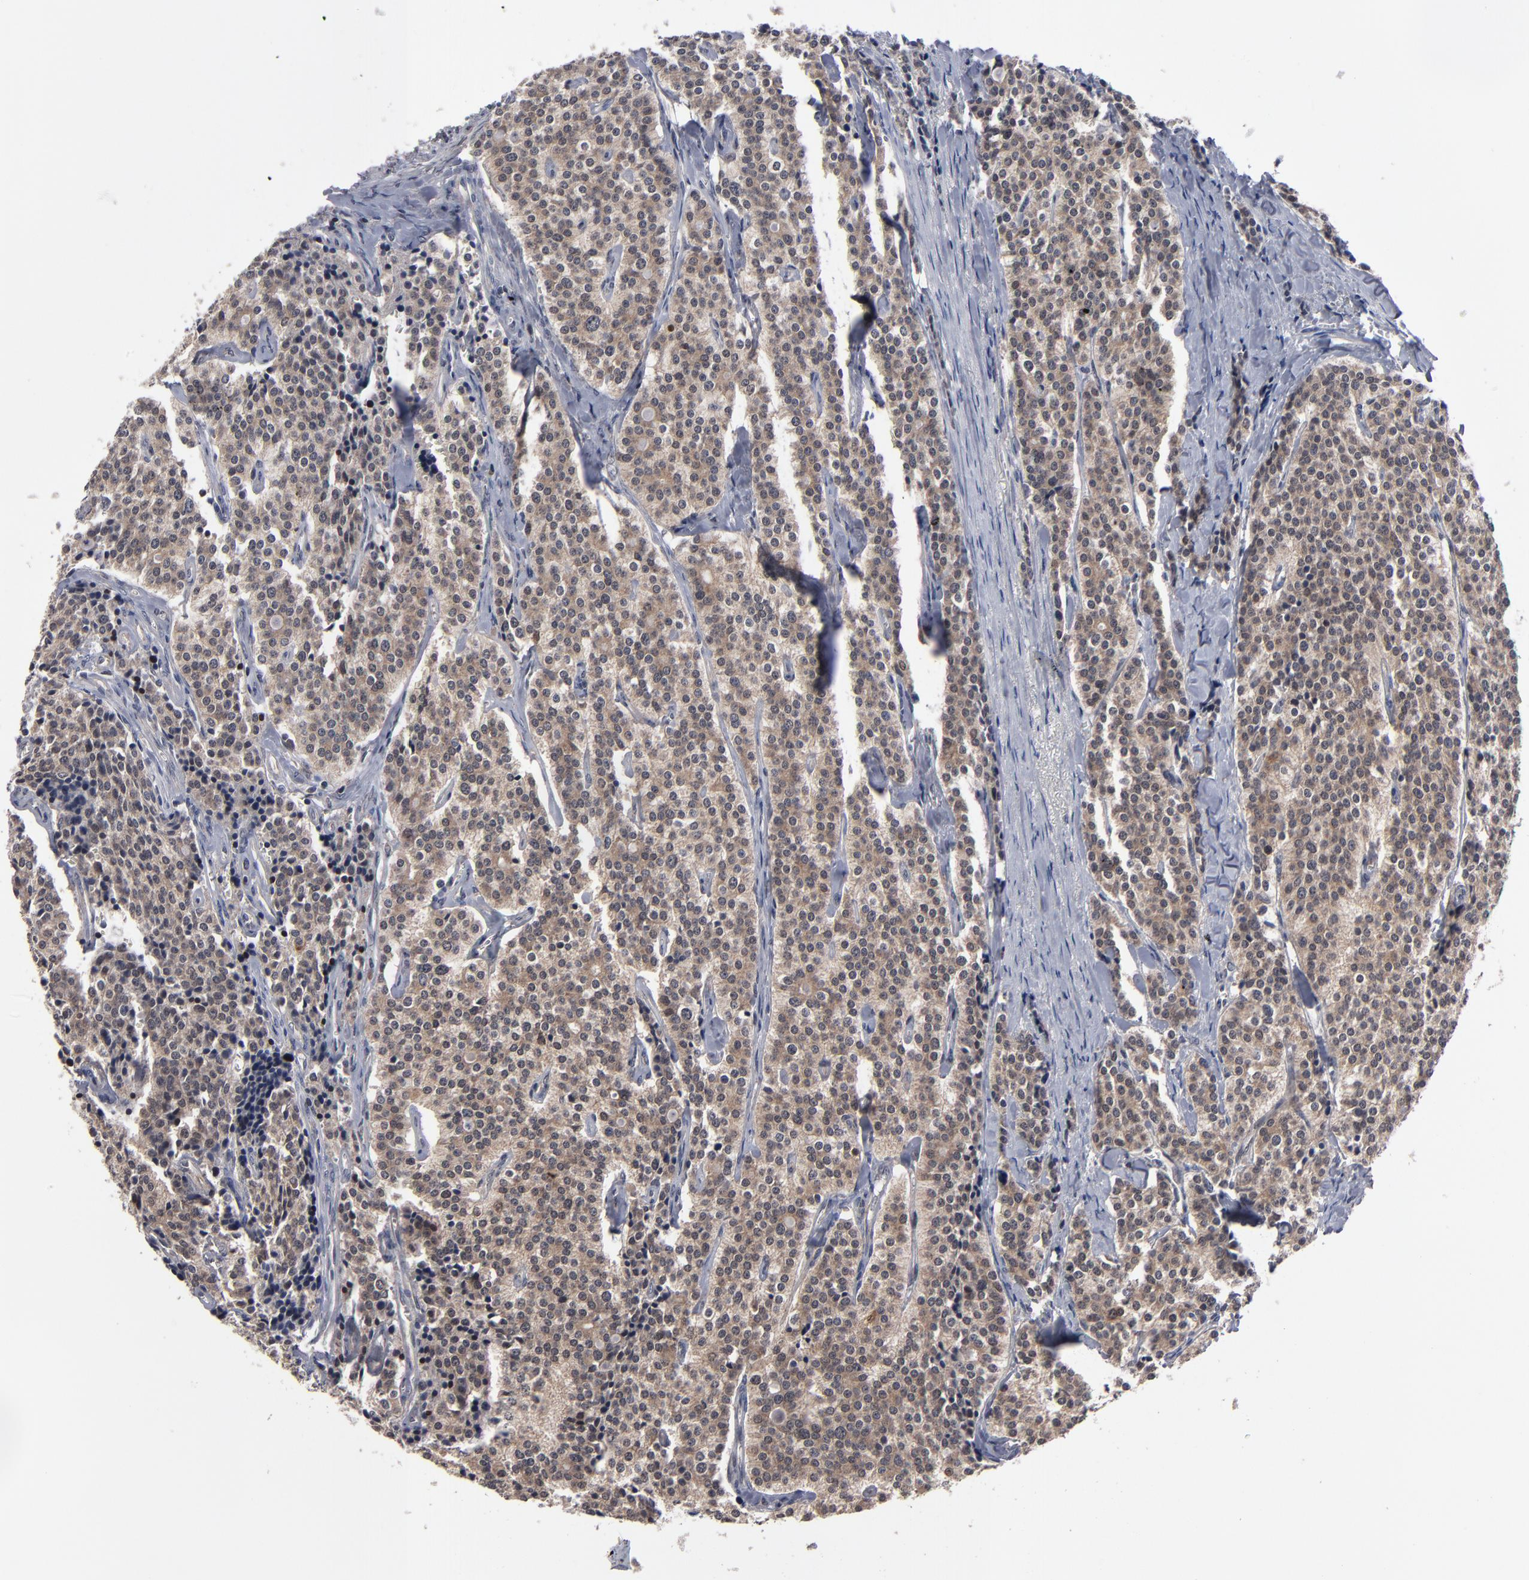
{"staining": {"intensity": "moderate", "quantity": ">75%", "location": "cytoplasmic/membranous"}, "tissue": "carcinoid", "cell_type": "Tumor cells", "image_type": "cancer", "snomed": [{"axis": "morphology", "description": "Carcinoid, malignant, NOS"}, {"axis": "topography", "description": "Small intestine"}], "caption": "Approximately >75% of tumor cells in human malignant carcinoid reveal moderate cytoplasmic/membranous protein staining as visualized by brown immunohistochemical staining.", "gene": "ALG13", "patient": {"sex": "male", "age": 63}}